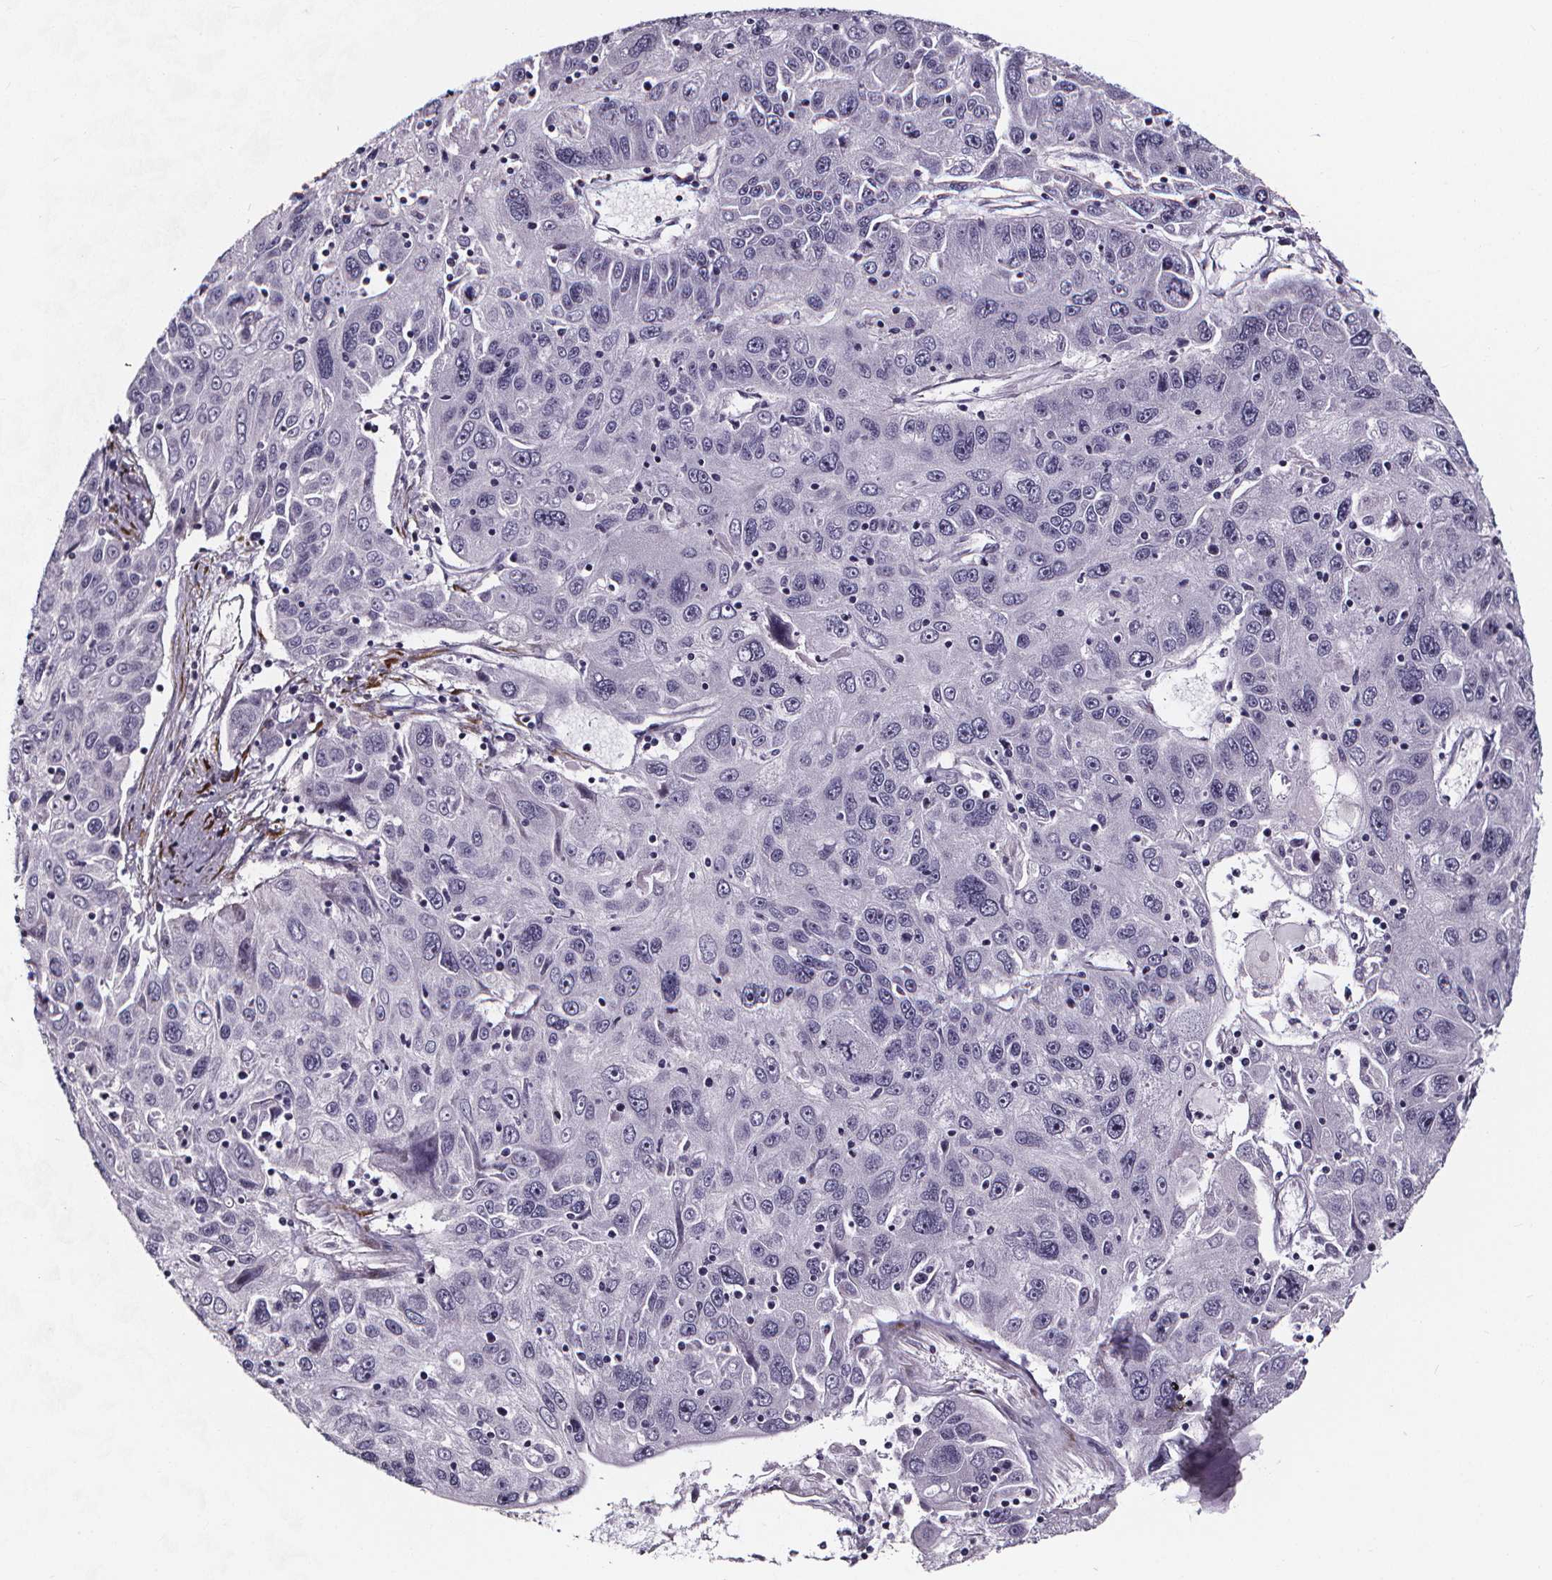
{"staining": {"intensity": "negative", "quantity": "none", "location": "none"}, "tissue": "stomach cancer", "cell_type": "Tumor cells", "image_type": "cancer", "snomed": [{"axis": "morphology", "description": "Adenocarcinoma, NOS"}, {"axis": "topography", "description": "Stomach"}], "caption": "Immunohistochemical staining of human stomach cancer (adenocarcinoma) demonstrates no significant expression in tumor cells.", "gene": "AEBP1", "patient": {"sex": "male", "age": 56}}